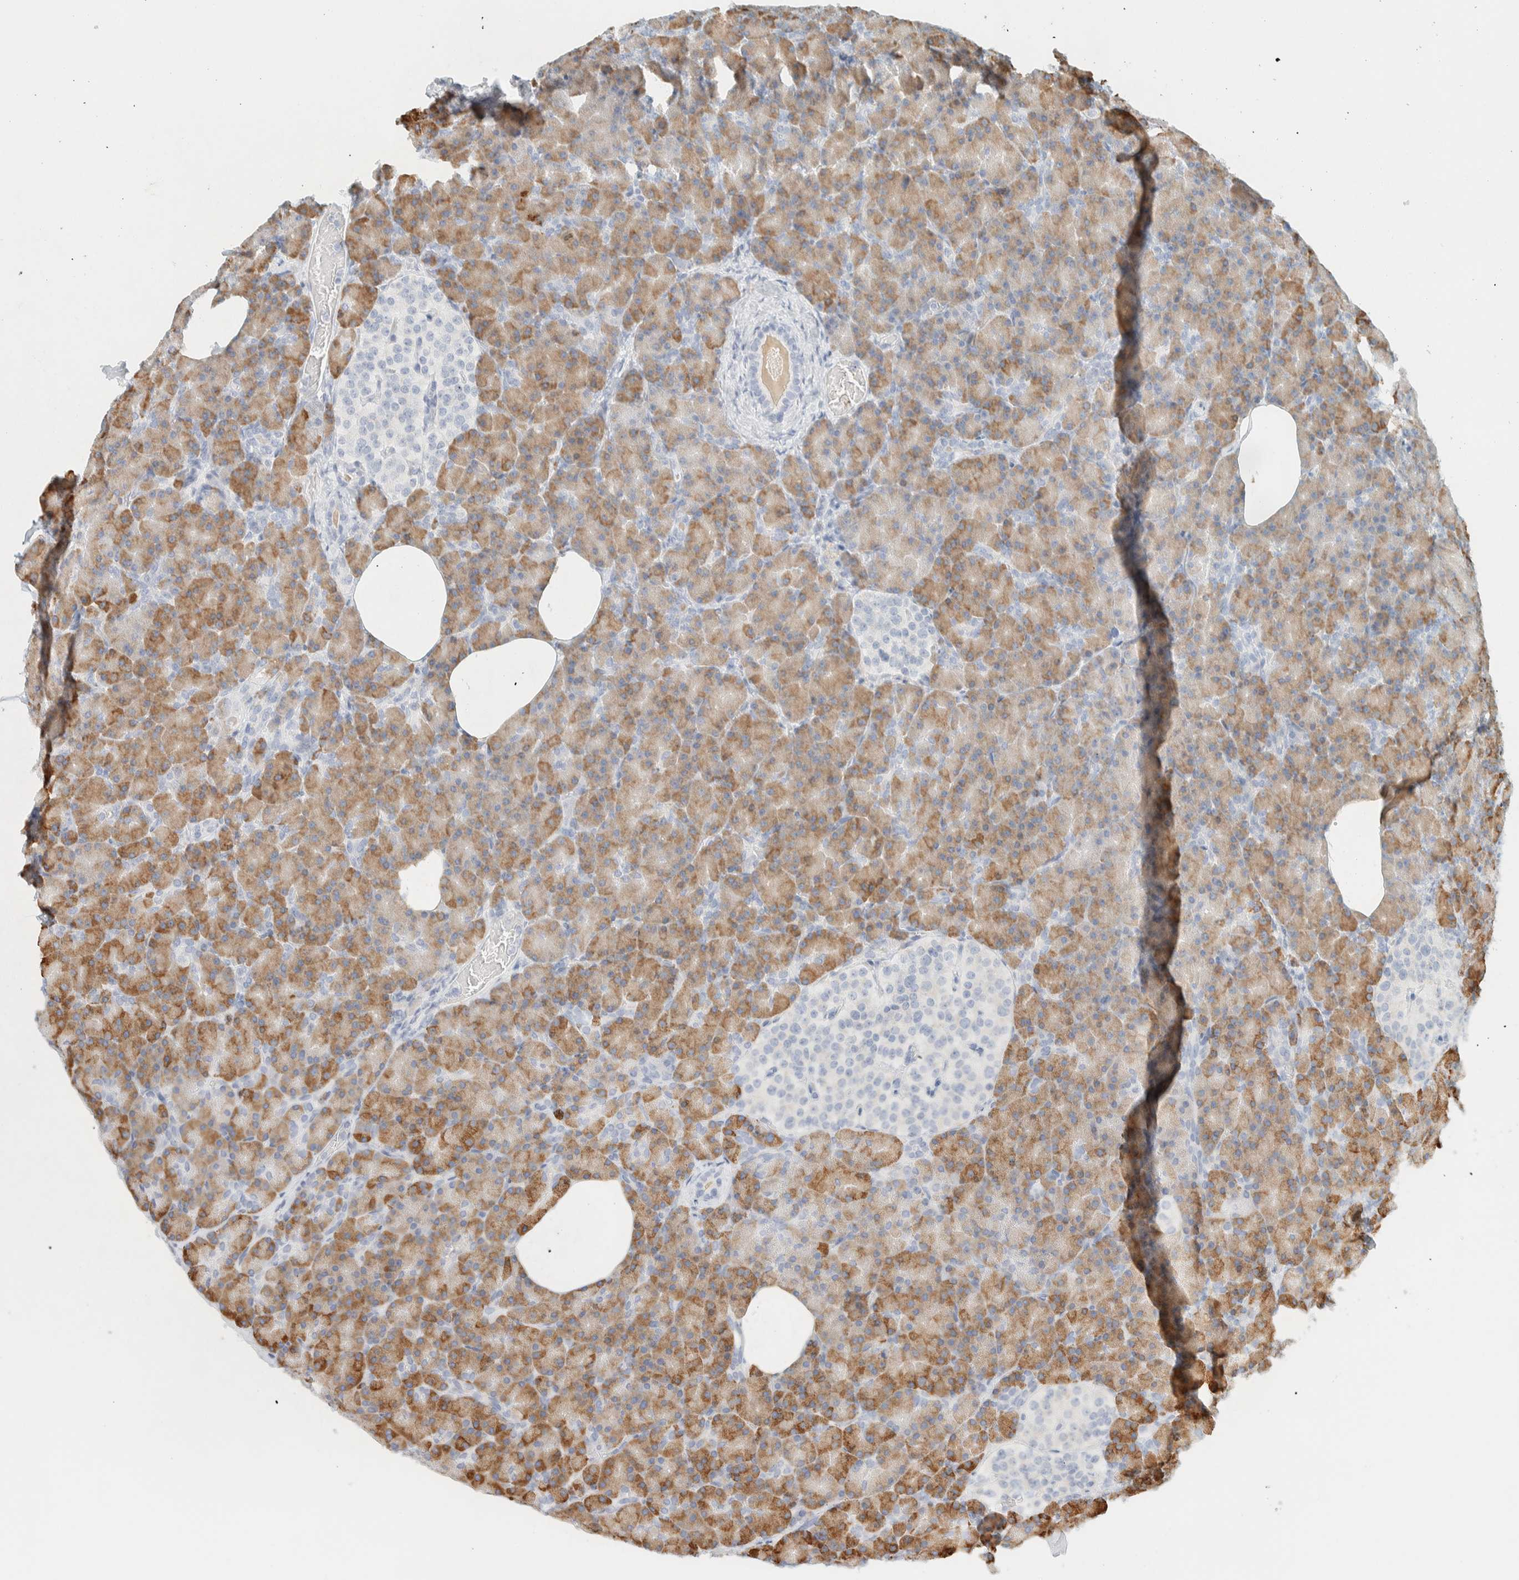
{"staining": {"intensity": "moderate", "quantity": "25%-75%", "location": "cytoplasmic/membranous"}, "tissue": "pancreas", "cell_type": "Exocrine glandular cells", "image_type": "normal", "snomed": [{"axis": "morphology", "description": "Normal tissue, NOS"}, {"axis": "topography", "description": "Pancreas"}], "caption": "Benign pancreas reveals moderate cytoplasmic/membranous staining in approximately 25%-75% of exocrine glandular cells (brown staining indicates protein expression, while blue staining denotes nuclei)..", "gene": "SPNS3", "patient": {"sex": "female", "age": 43}}